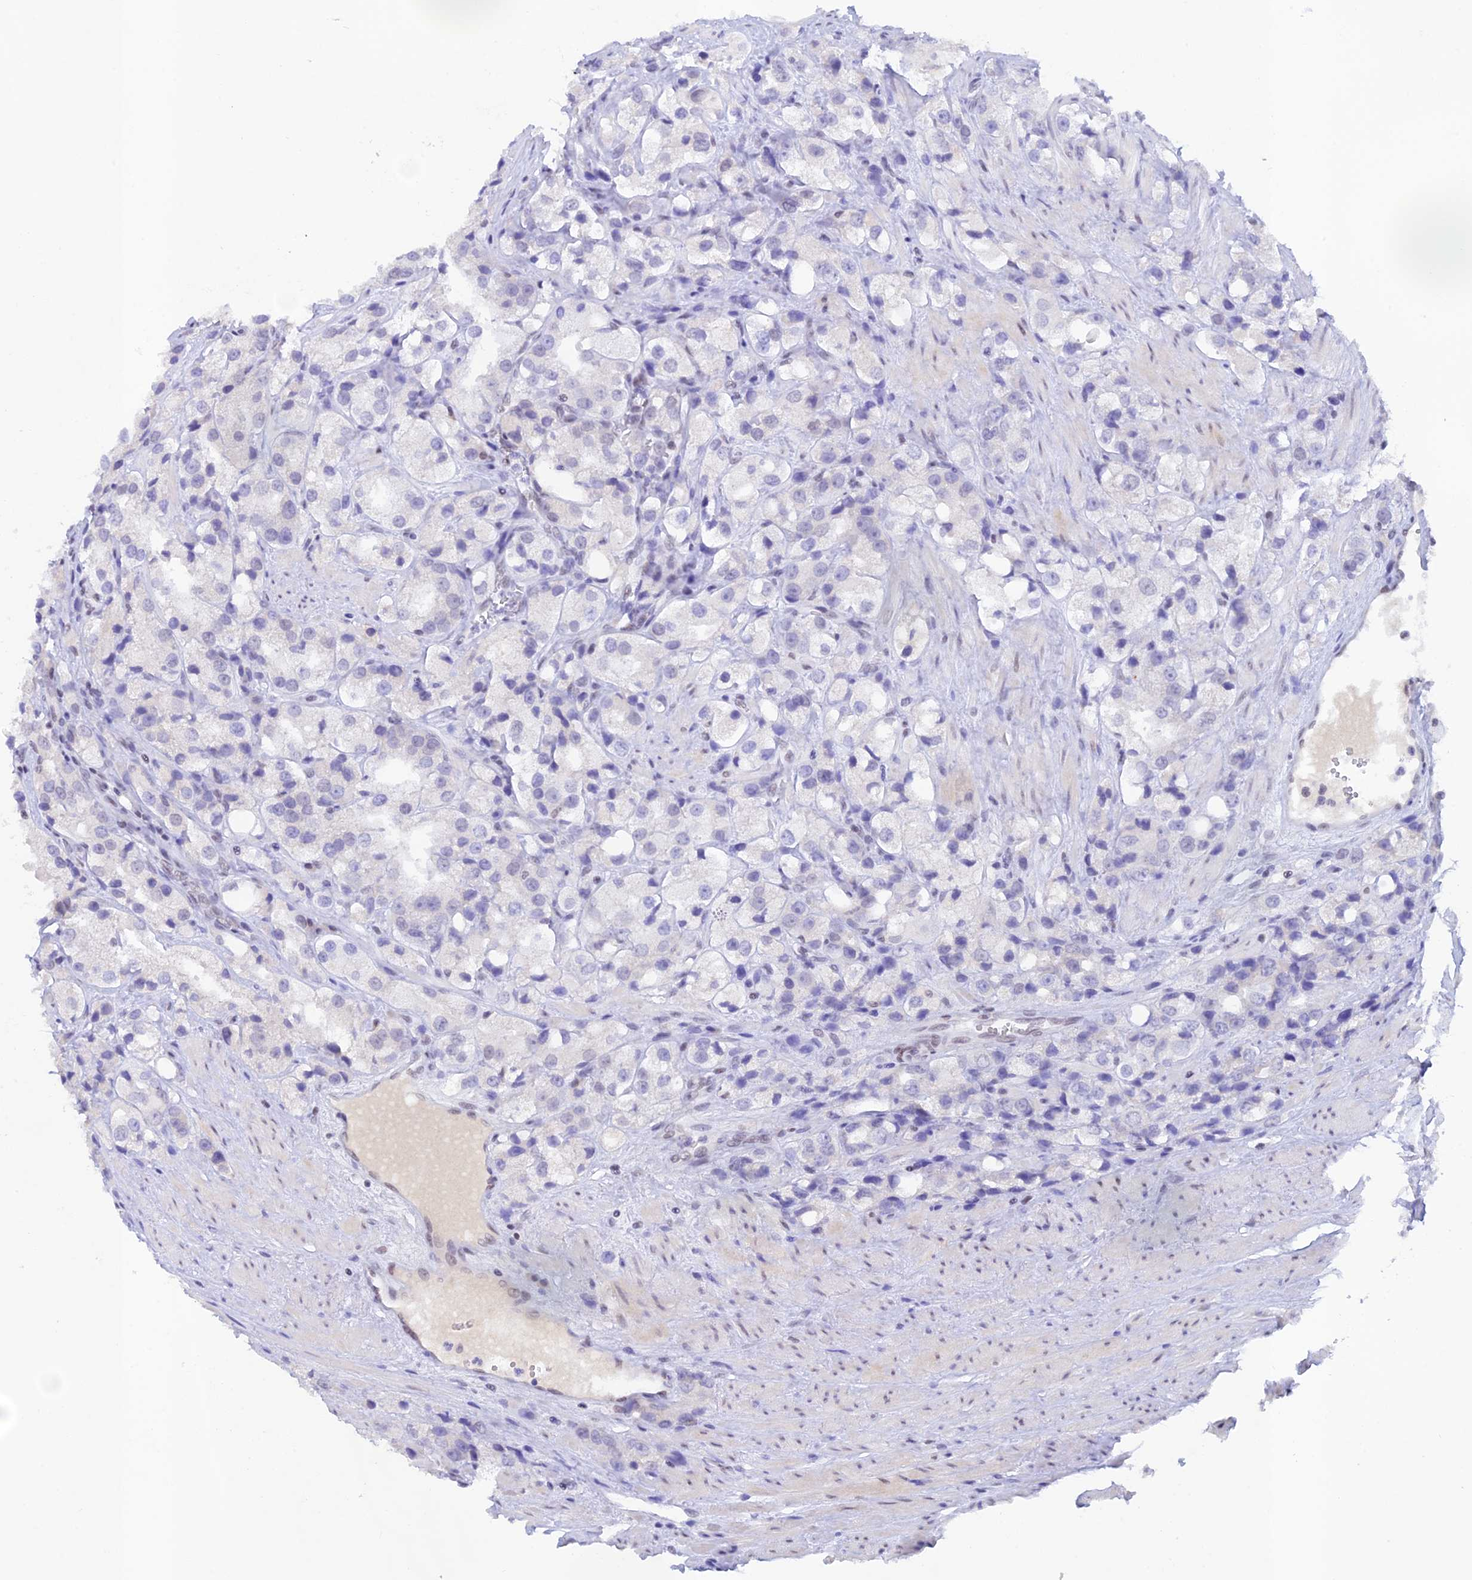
{"staining": {"intensity": "negative", "quantity": "none", "location": "none"}, "tissue": "prostate cancer", "cell_type": "Tumor cells", "image_type": "cancer", "snomed": [{"axis": "morphology", "description": "Adenocarcinoma, NOS"}, {"axis": "topography", "description": "Prostate"}], "caption": "There is no significant staining in tumor cells of prostate cancer. (DAB immunohistochemistry visualized using brightfield microscopy, high magnification).", "gene": "THAP11", "patient": {"sex": "male", "age": 79}}